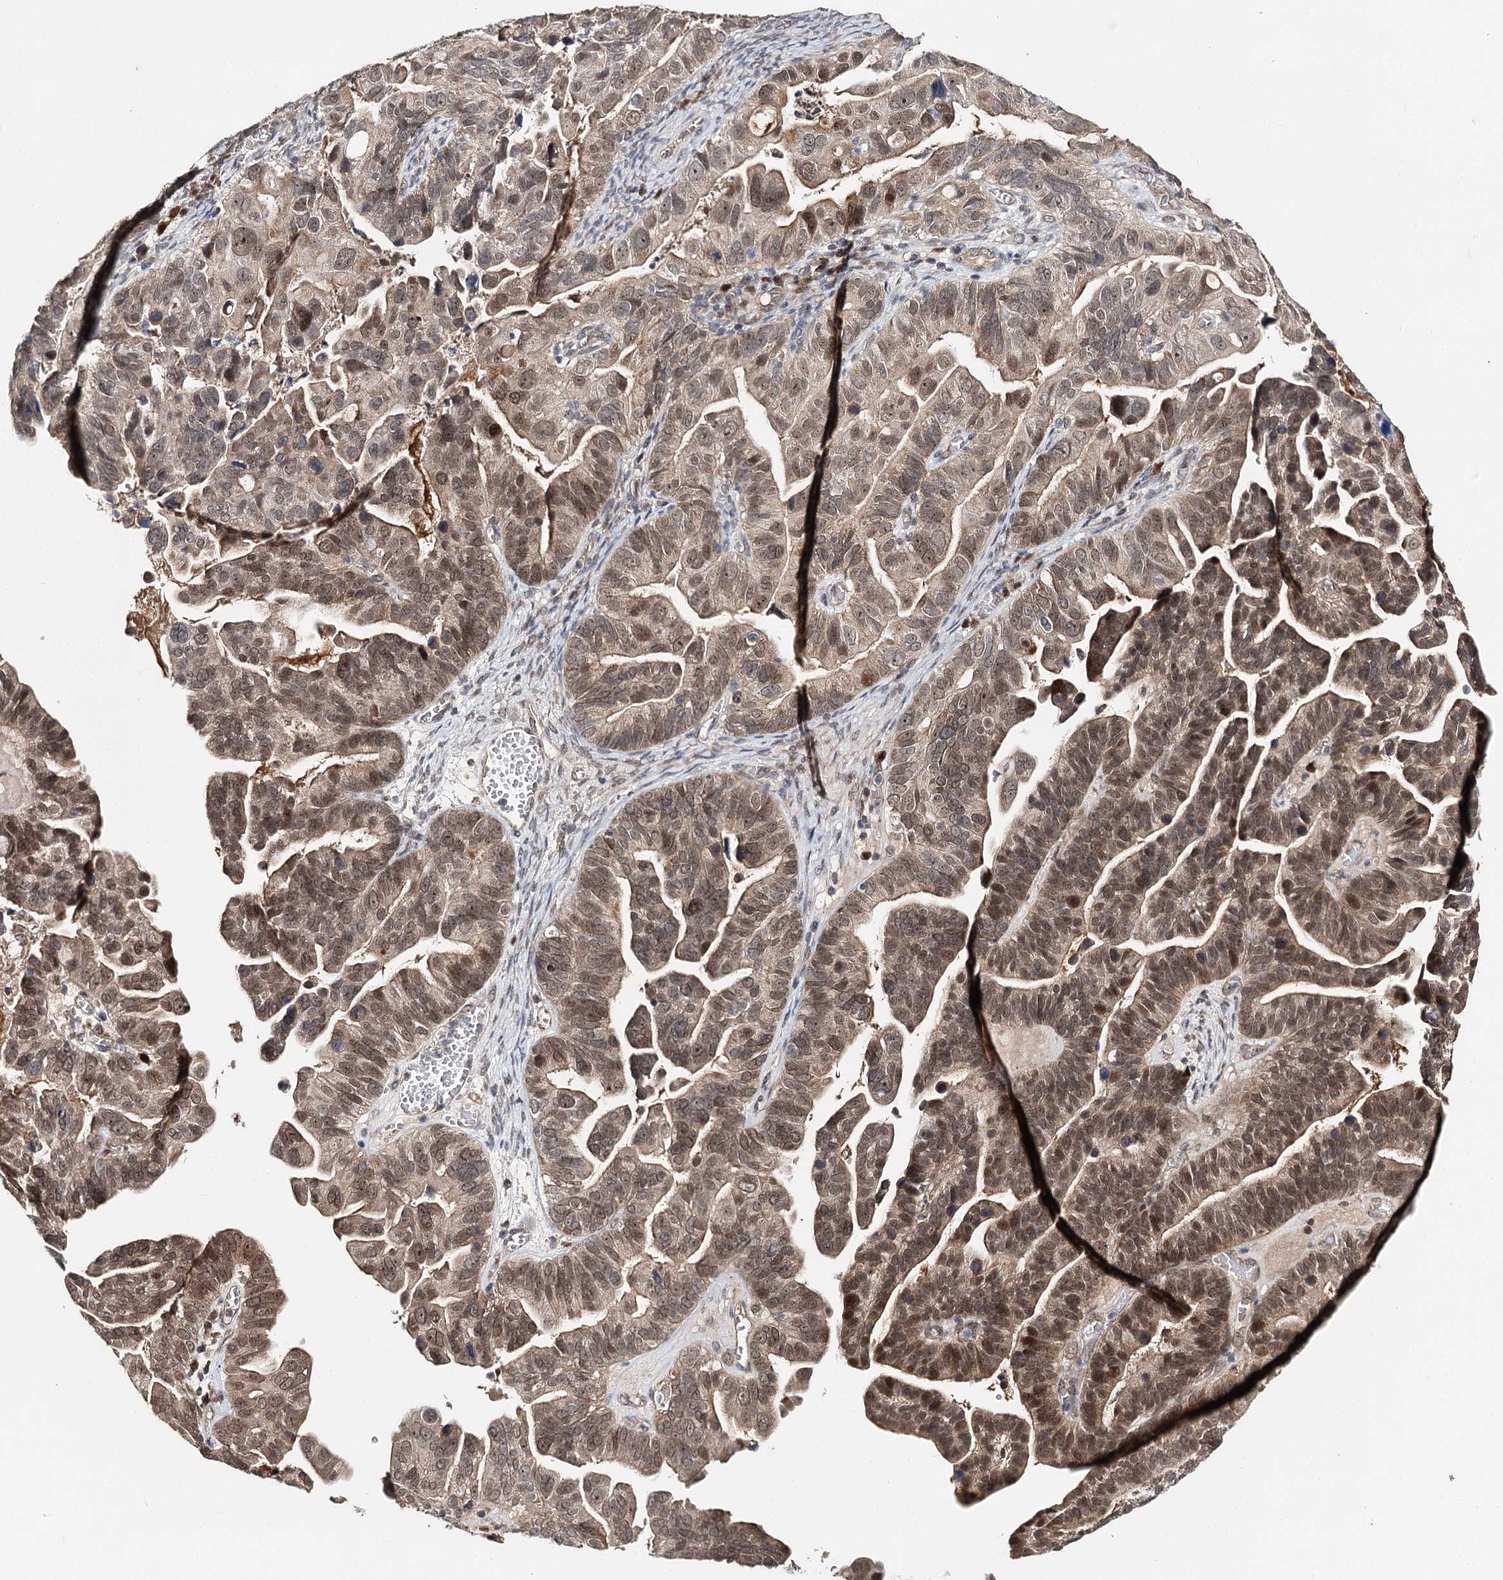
{"staining": {"intensity": "moderate", "quantity": ">75%", "location": "cytoplasmic/membranous,nuclear"}, "tissue": "ovarian cancer", "cell_type": "Tumor cells", "image_type": "cancer", "snomed": [{"axis": "morphology", "description": "Cystadenocarcinoma, serous, NOS"}, {"axis": "topography", "description": "Ovary"}], "caption": "Ovarian cancer (serous cystadenocarcinoma) stained with a brown dye exhibits moderate cytoplasmic/membranous and nuclear positive positivity in approximately >75% of tumor cells.", "gene": "NOPCHAP1", "patient": {"sex": "female", "age": 56}}